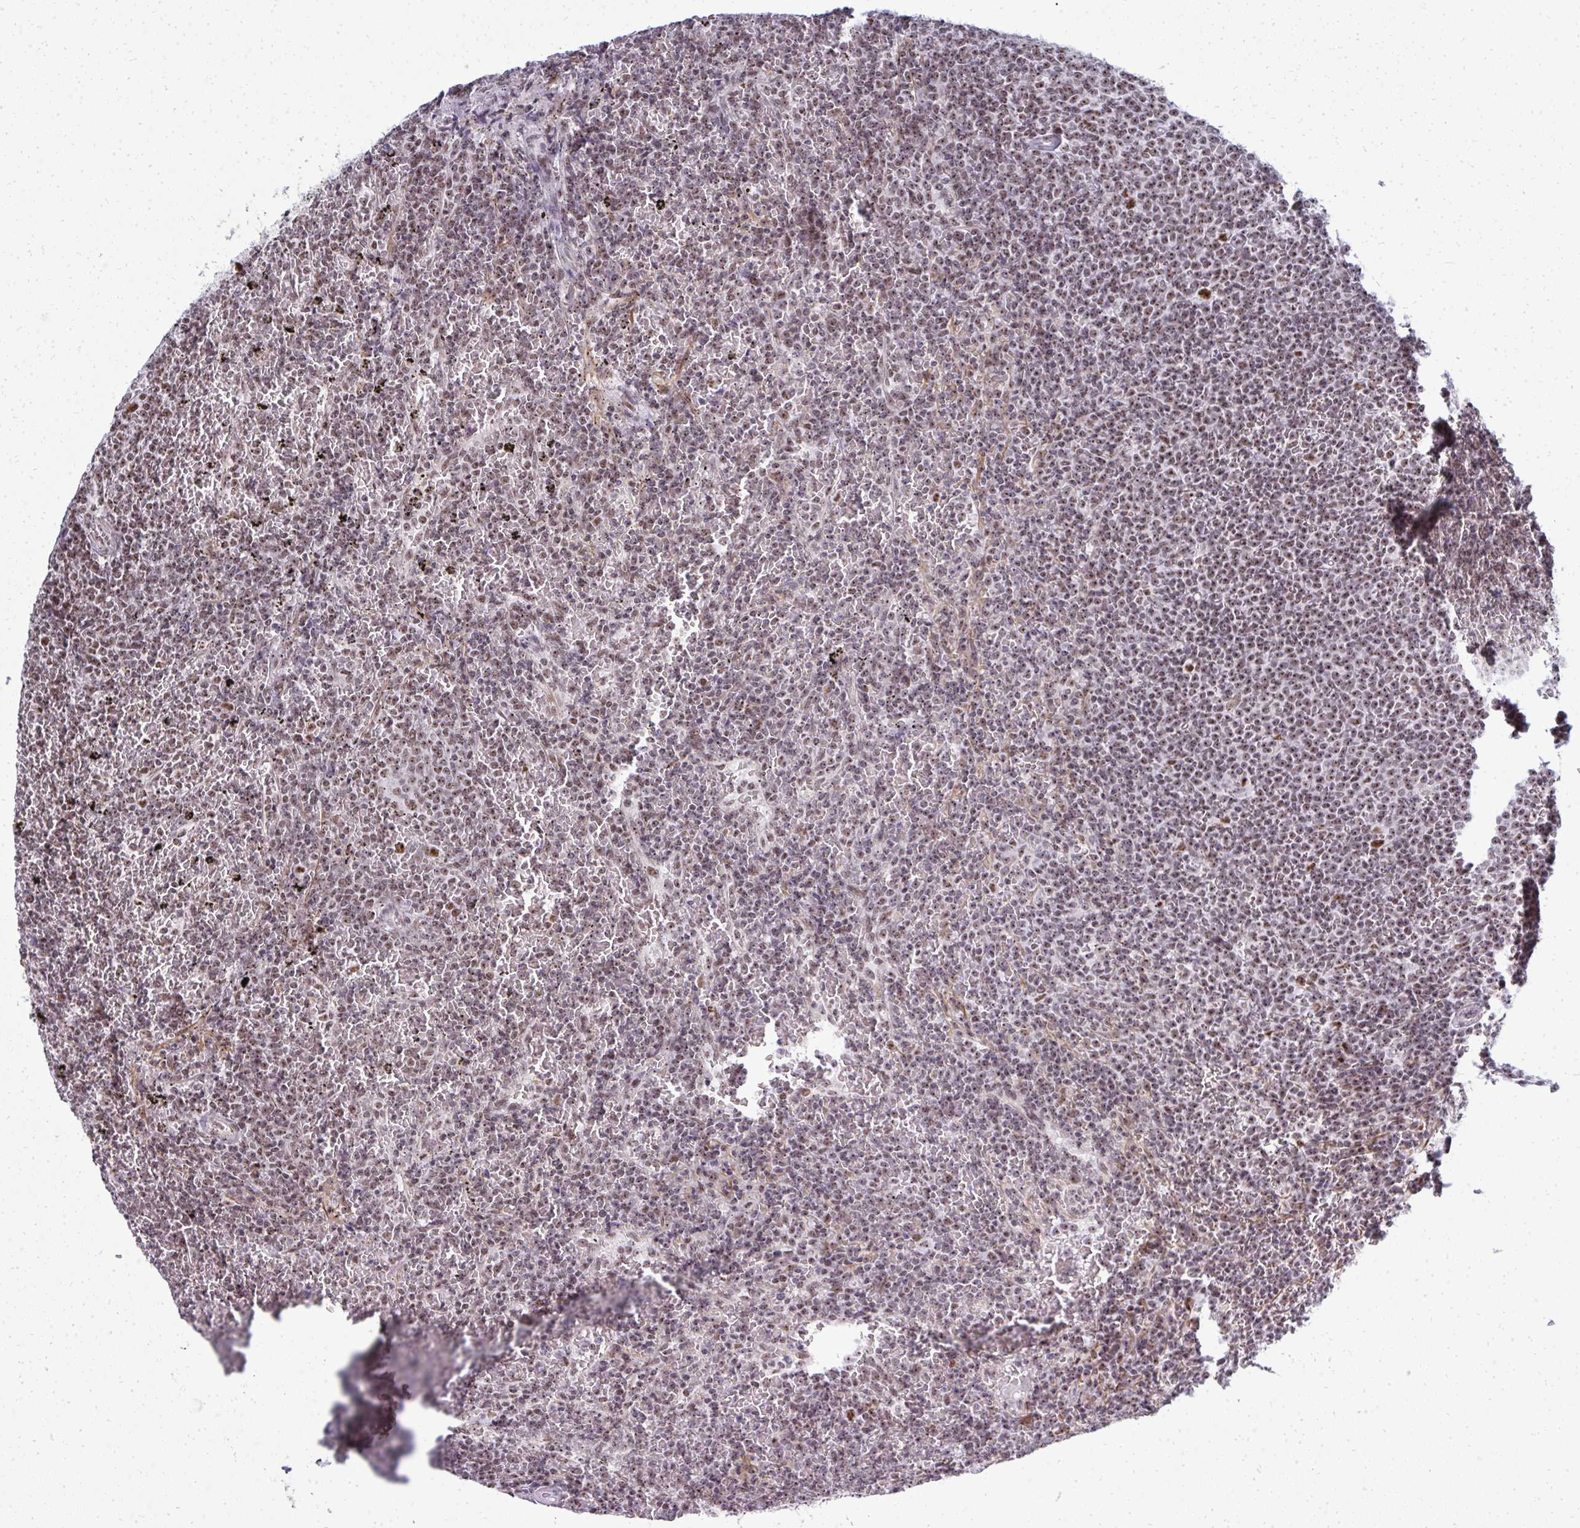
{"staining": {"intensity": "moderate", "quantity": ">75%", "location": "nuclear"}, "tissue": "lymphoma", "cell_type": "Tumor cells", "image_type": "cancer", "snomed": [{"axis": "morphology", "description": "Malignant lymphoma, non-Hodgkin's type, Low grade"}, {"axis": "topography", "description": "Spleen"}], "caption": "The micrograph exhibits immunohistochemical staining of lymphoma. There is moderate nuclear positivity is identified in approximately >75% of tumor cells. (DAB (3,3'-diaminobenzidine) = brown stain, brightfield microscopy at high magnification).", "gene": "SIRT7", "patient": {"sex": "female", "age": 77}}